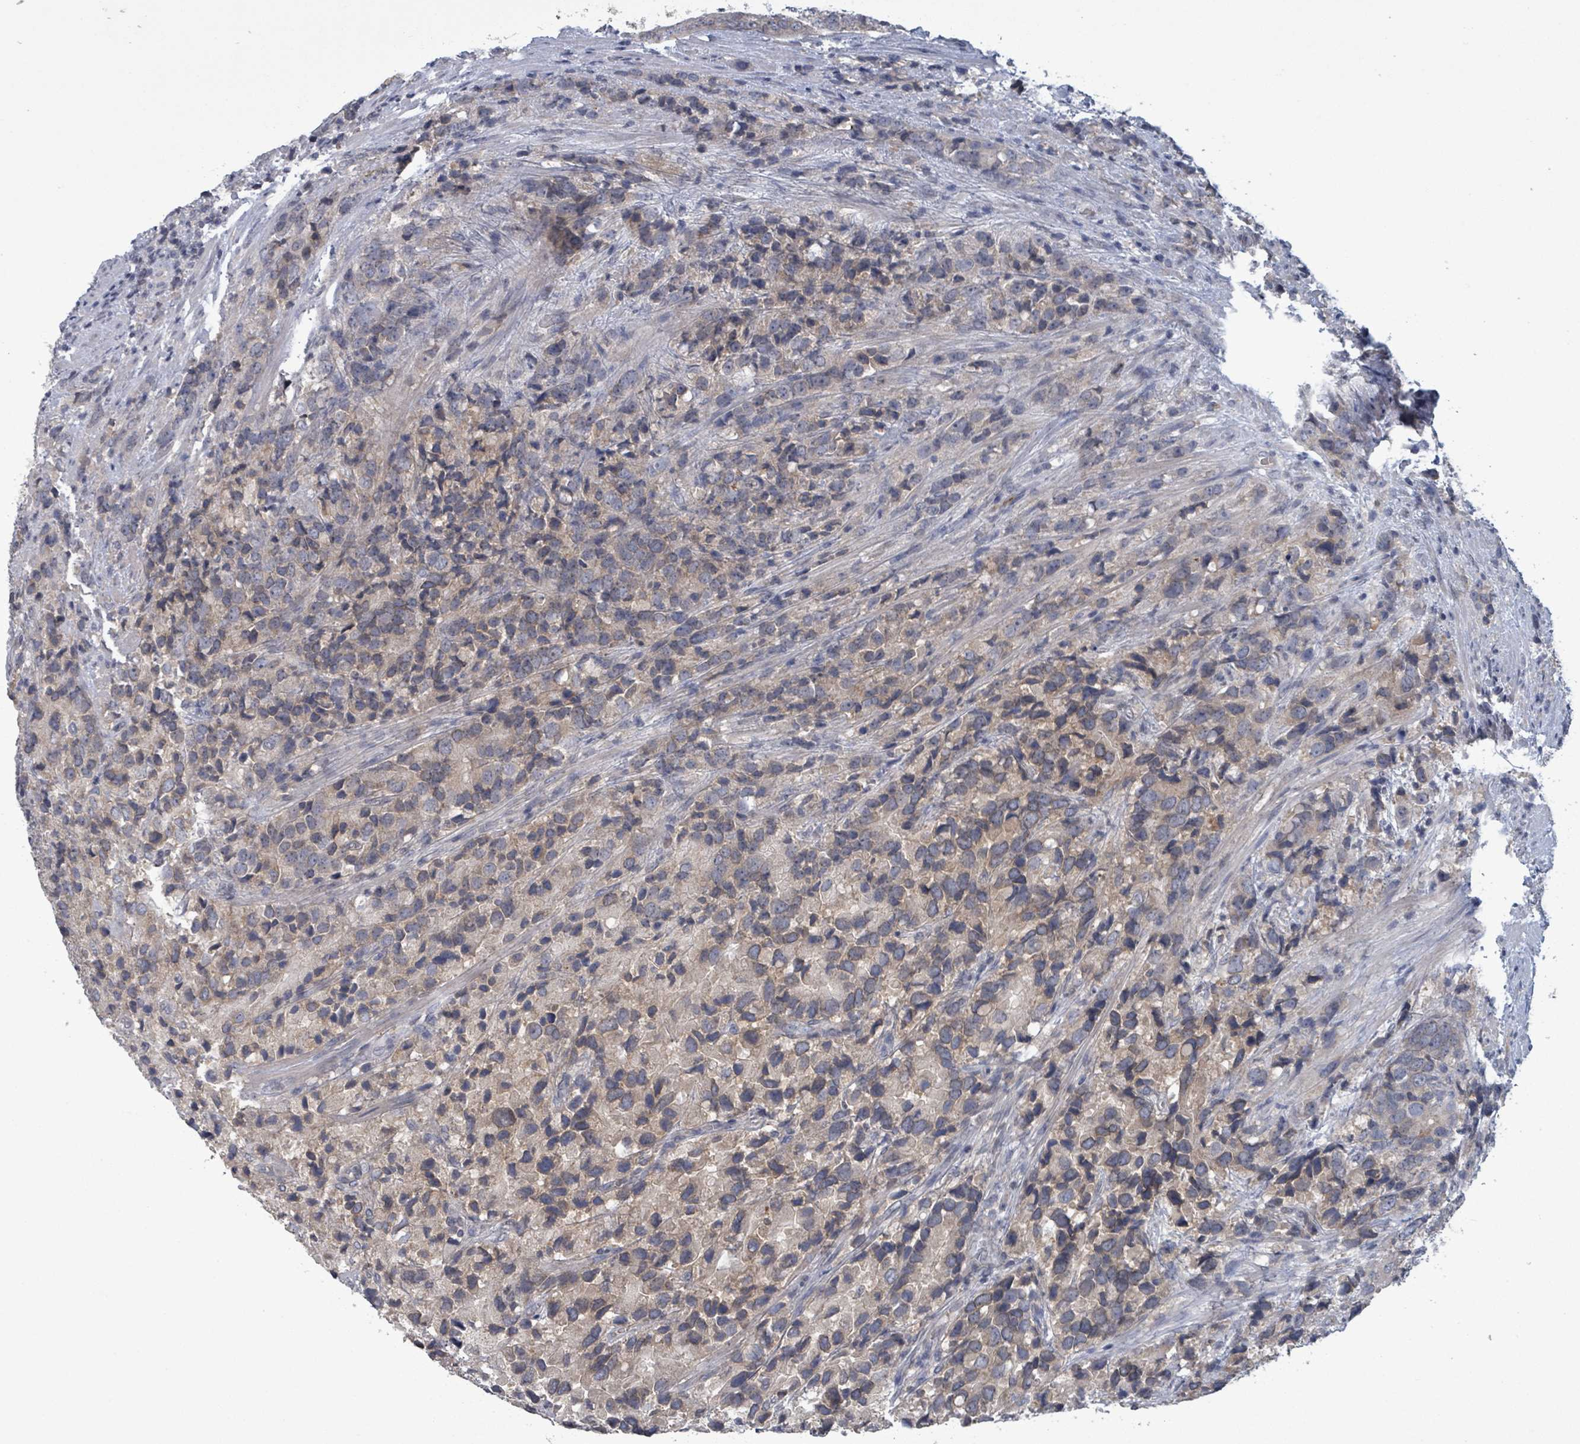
{"staining": {"intensity": "weak", "quantity": "<25%", "location": "cytoplasmic/membranous"}, "tissue": "prostate cancer", "cell_type": "Tumor cells", "image_type": "cancer", "snomed": [{"axis": "morphology", "description": "Adenocarcinoma, High grade"}, {"axis": "topography", "description": "Prostate"}], "caption": "Protein analysis of adenocarcinoma (high-grade) (prostate) displays no significant expression in tumor cells.", "gene": "GRM8", "patient": {"sex": "male", "age": 62}}